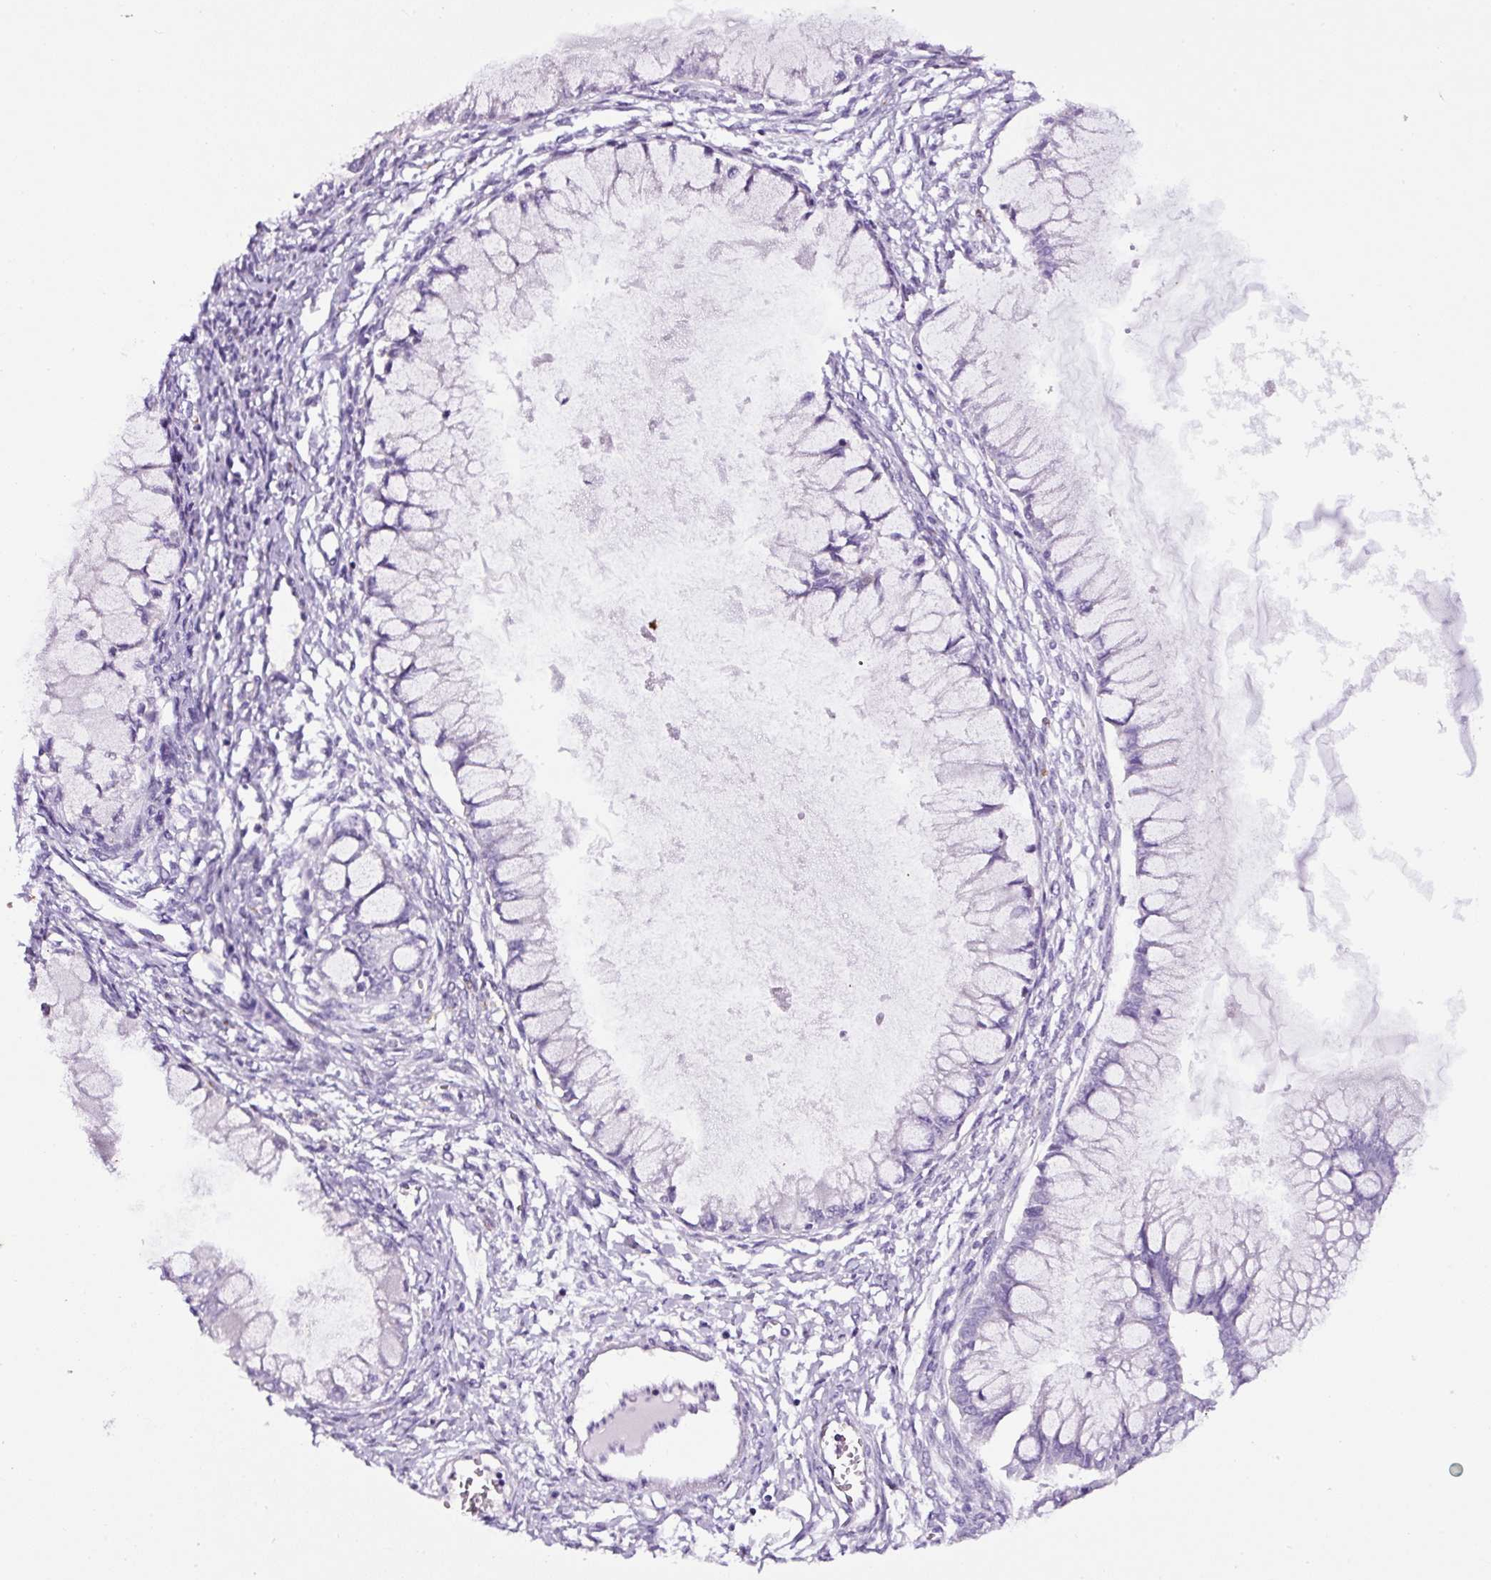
{"staining": {"intensity": "negative", "quantity": "none", "location": "none"}, "tissue": "ovarian cancer", "cell_type": "Tumor cells", "image_type": "cancer", "snomed": [{"axis": "morphology", "description": "Cystadenocarcinoma, mucinous, NOS"}, {"axis": "topography", "description": "Ovary"}], "caption": "The photomicrograph reveals no significant staining in tumor cells of ovarian cancer.", "gene": "SP8", "patient": {"sex": "female", "age": 34}}